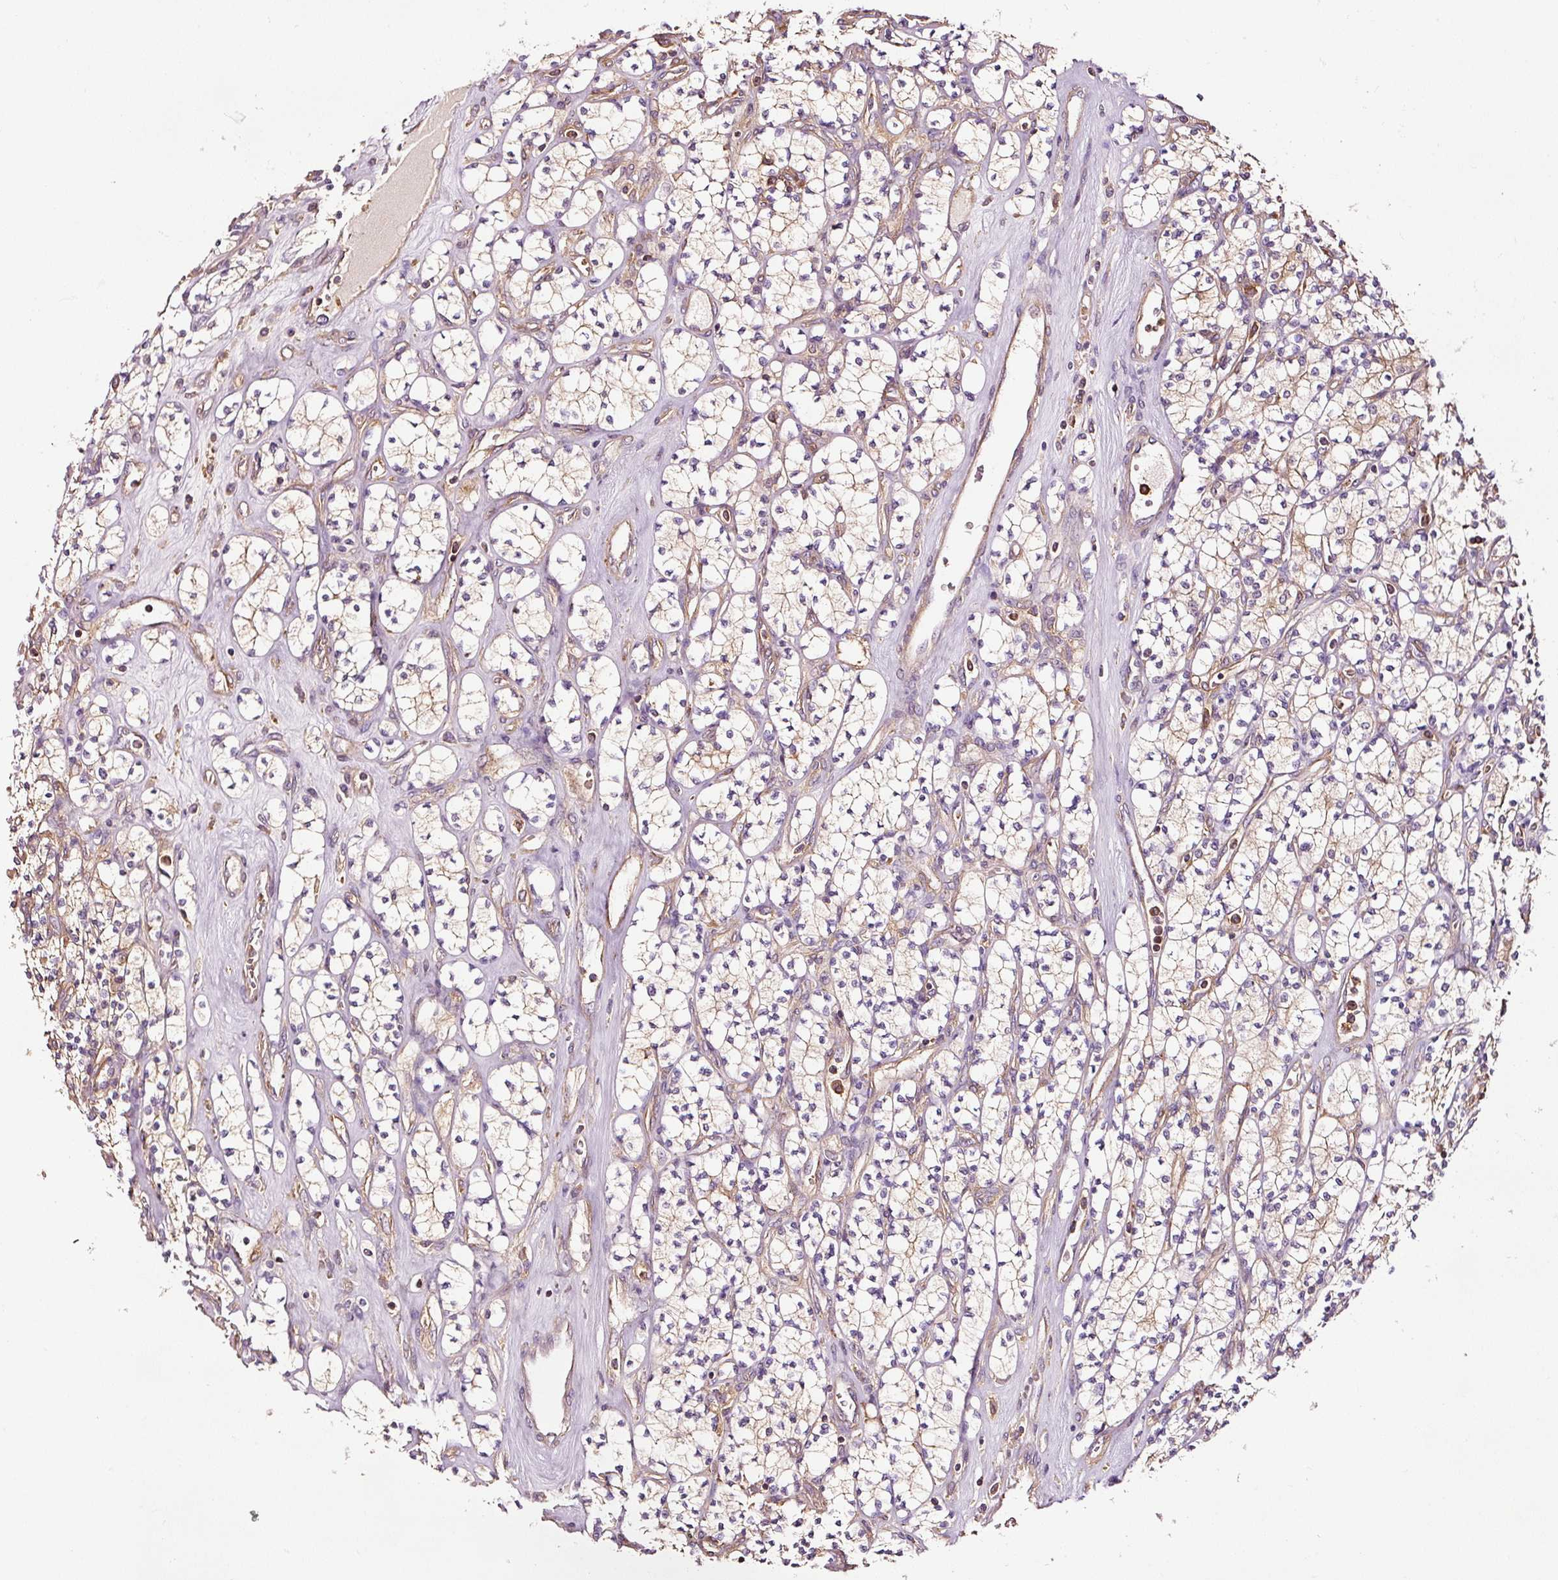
{"staining": {"intensity": "weak", "quantity": "25%-75%", "location": "cytoplasmic/membranous"}, "tissue": "renal cancer", "cell_type": "Tumor cells", "image_type": "cancer", "snomed": [{"axis": "morphology", "description": "Adenocarcinoma, NOS"}, {"axis": "topography", "description": "Kidney"}], "caption": "Adenocarcinoma (renal) was stained to show a protein in brown. There is low levels of weak cytoplasmic/membranous staining in approximately 25%-75% of tumor cells. (Stains: DAB (3,3'-diaminobenzidine) in brown, nuclei in blue, Microscopy: brightfield microscopy at high magnification).", "gene": "METAP1", "patient": {"sex": "male", "age": 77}}